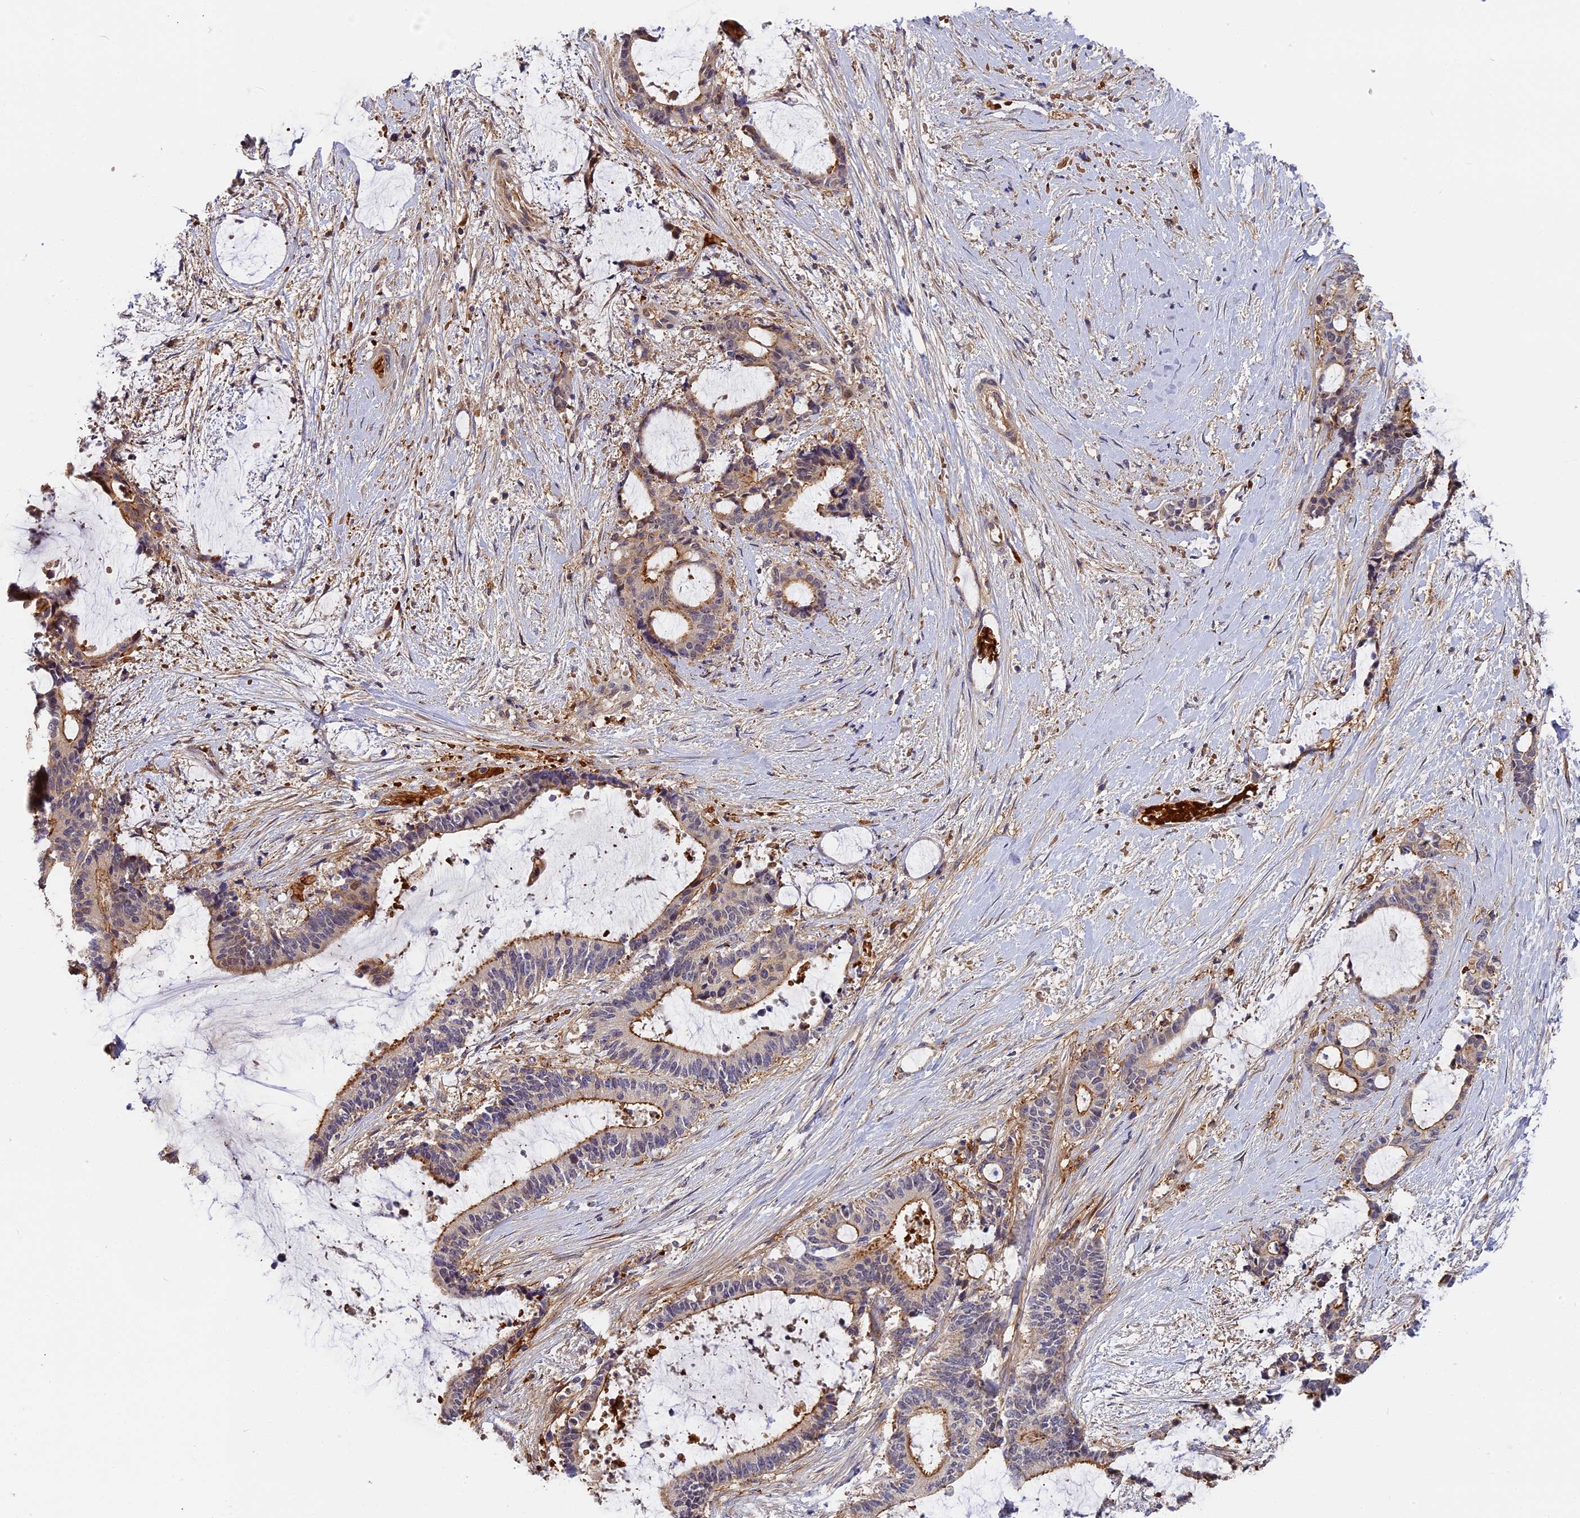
{"staining": {"intensity": "moderate", "quantity": "25%-75%", "location": "cytoplasmic/membranous"}, "tissue": "liver cancer", "cell_type": "Tumor cells", "image_type": "cancer", "snomed": [{"axis": "morphology", "description": "Normal tissue, NOS"}, {"axis": "morphology", "description": "Cholangiocarcinoma"}, {"axis": "topography", "description": "Liver"}, {"axis": "topography", "description": "Peripheral nerve tissue"}], "caption": "IHC photomicrograph of neoplastic tissue: human liver cancer stained using immunohistochemistry (IHC) reveals medium levels of moderate protein expression localized specifically in the cytoplasmic/membranous of tumor cells, appearing as a cytoplasmic/membranous brown color.", "gene": "MISP3", "patient": {"sex": "female", "age": 73}}